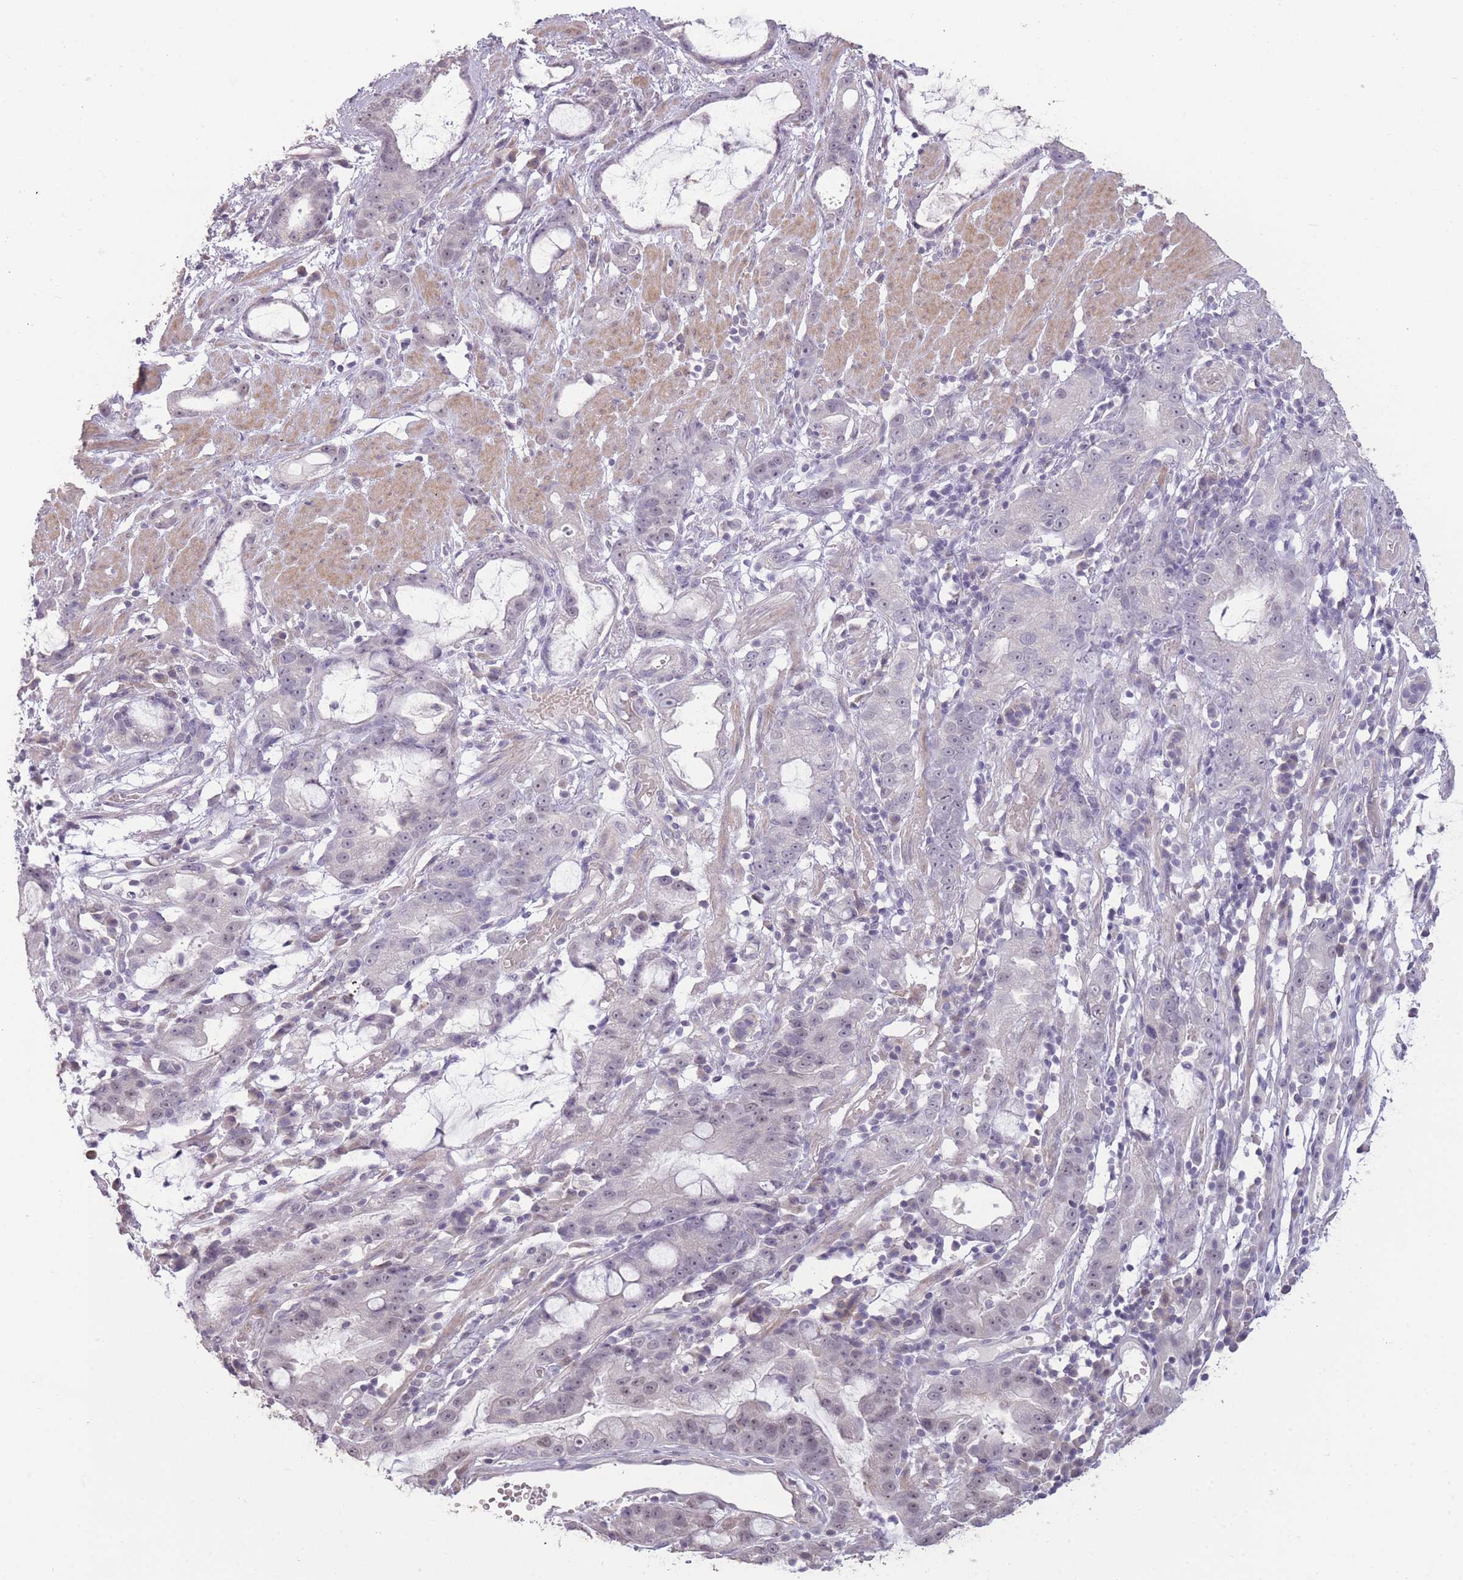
{"staining": {"intensity": "weak", "quantity": "<25%", "location": "nuclear"}, "tissue": "stomach cancer", "cell_type": "Tumor cells", "image_type": "cancer", "snomed": [{"axis": "morphology", "description": "Adenocarcinoma, NOS"}, {"axis": "topography", "description": "Stomach"}], "caption": "DAB immunohistochemical staining of human stomach adenocarcinoma shows no significant expression in tumor cells.", "gene": "ZBTB24", "patient": {"sex": "male", "age": 55}}